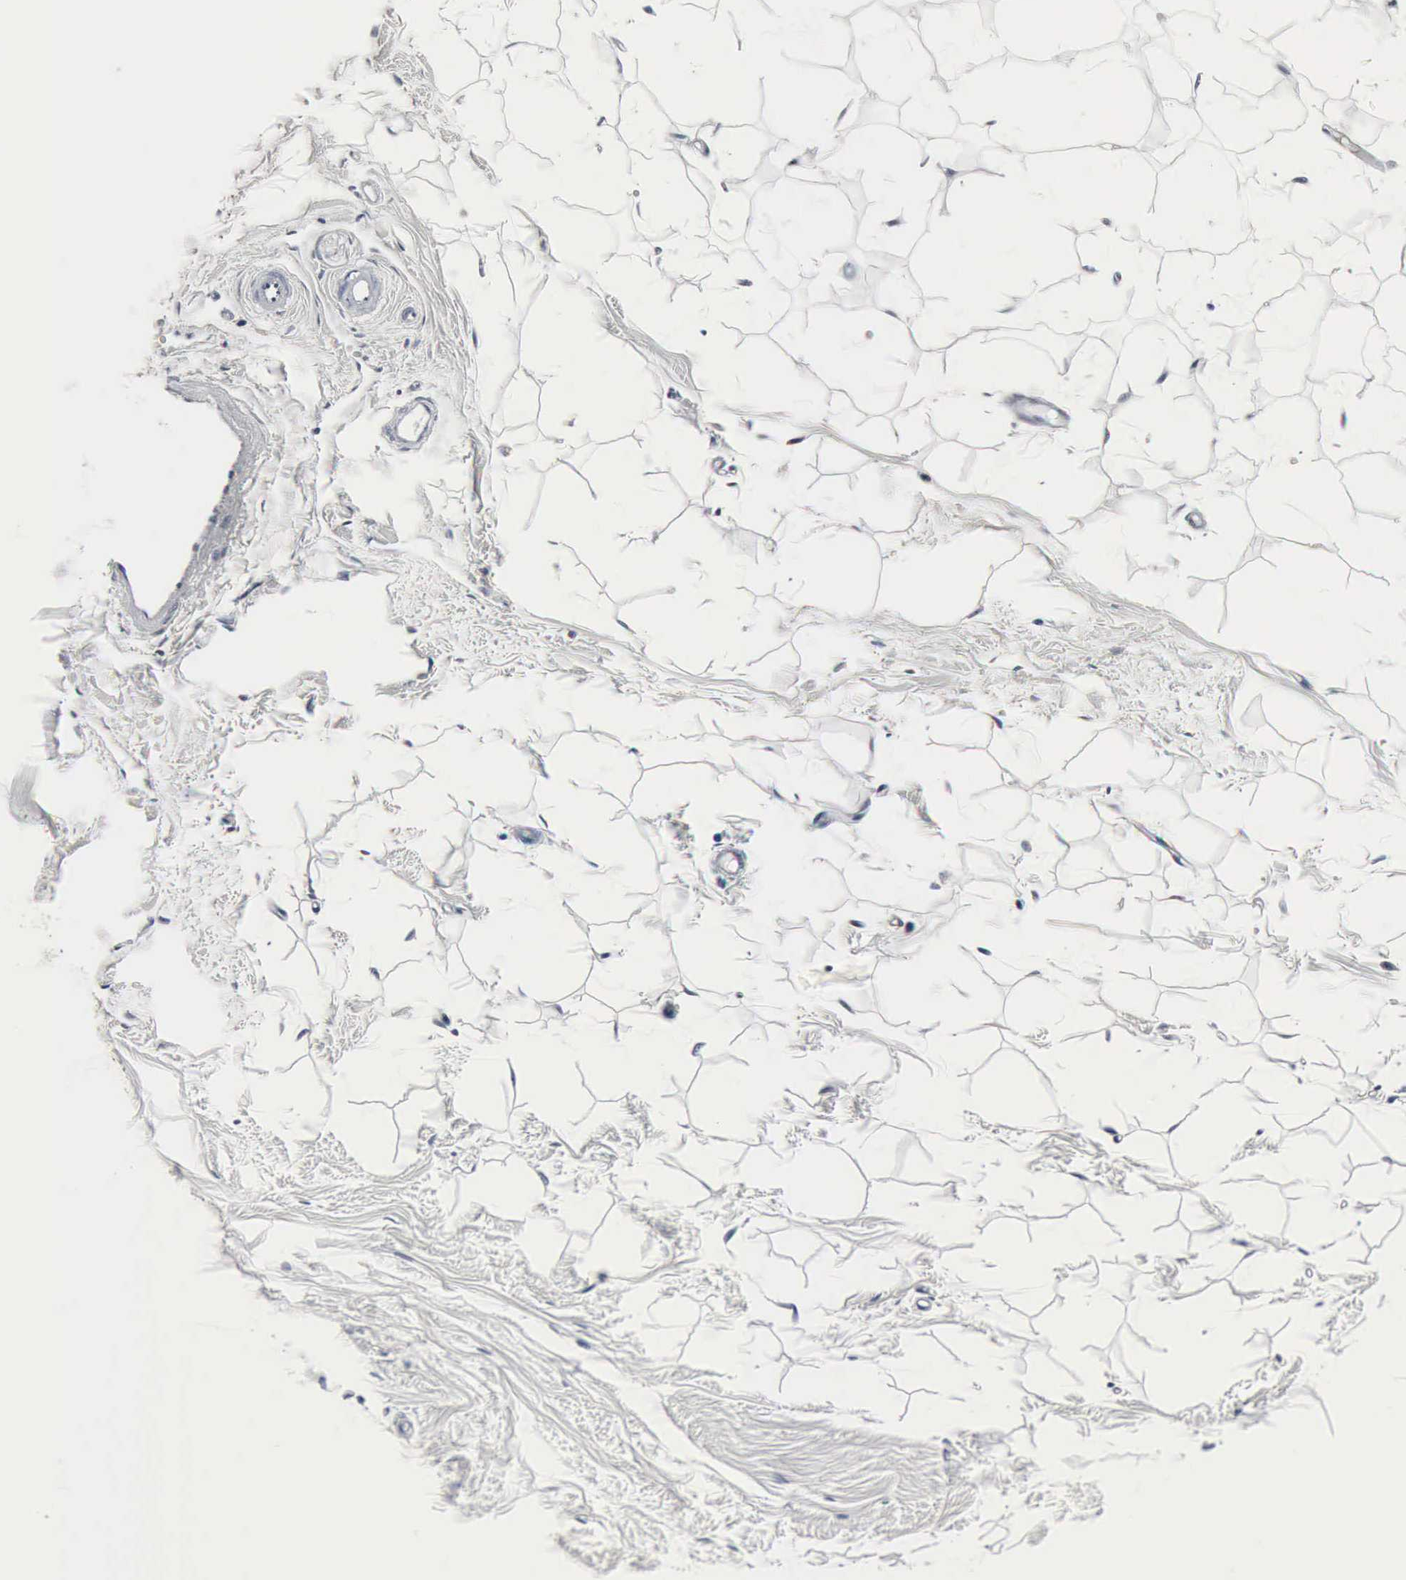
{"staining": {"intensity": "negative", "quantity": "none", "location": "none"}, "tissue": "breast", "cell_type": "Adipocytes", "image_type": "normal", "snomed": [{"axis": "morphology", "description": "Normal tissue, NOS"}, {"axis": "topography", "description": "Breast"}], "caption": "DAB (3,3'-diaminobenzidine) immunohistochemical staining of benign breast shows no significant expression in adipocytes. The staining is performed using DAB brown chromogen with nuclei counter-stained in using hematoxylin.", "gene": "SNAP25", "patient": {"sex": "female", "age": 23}}